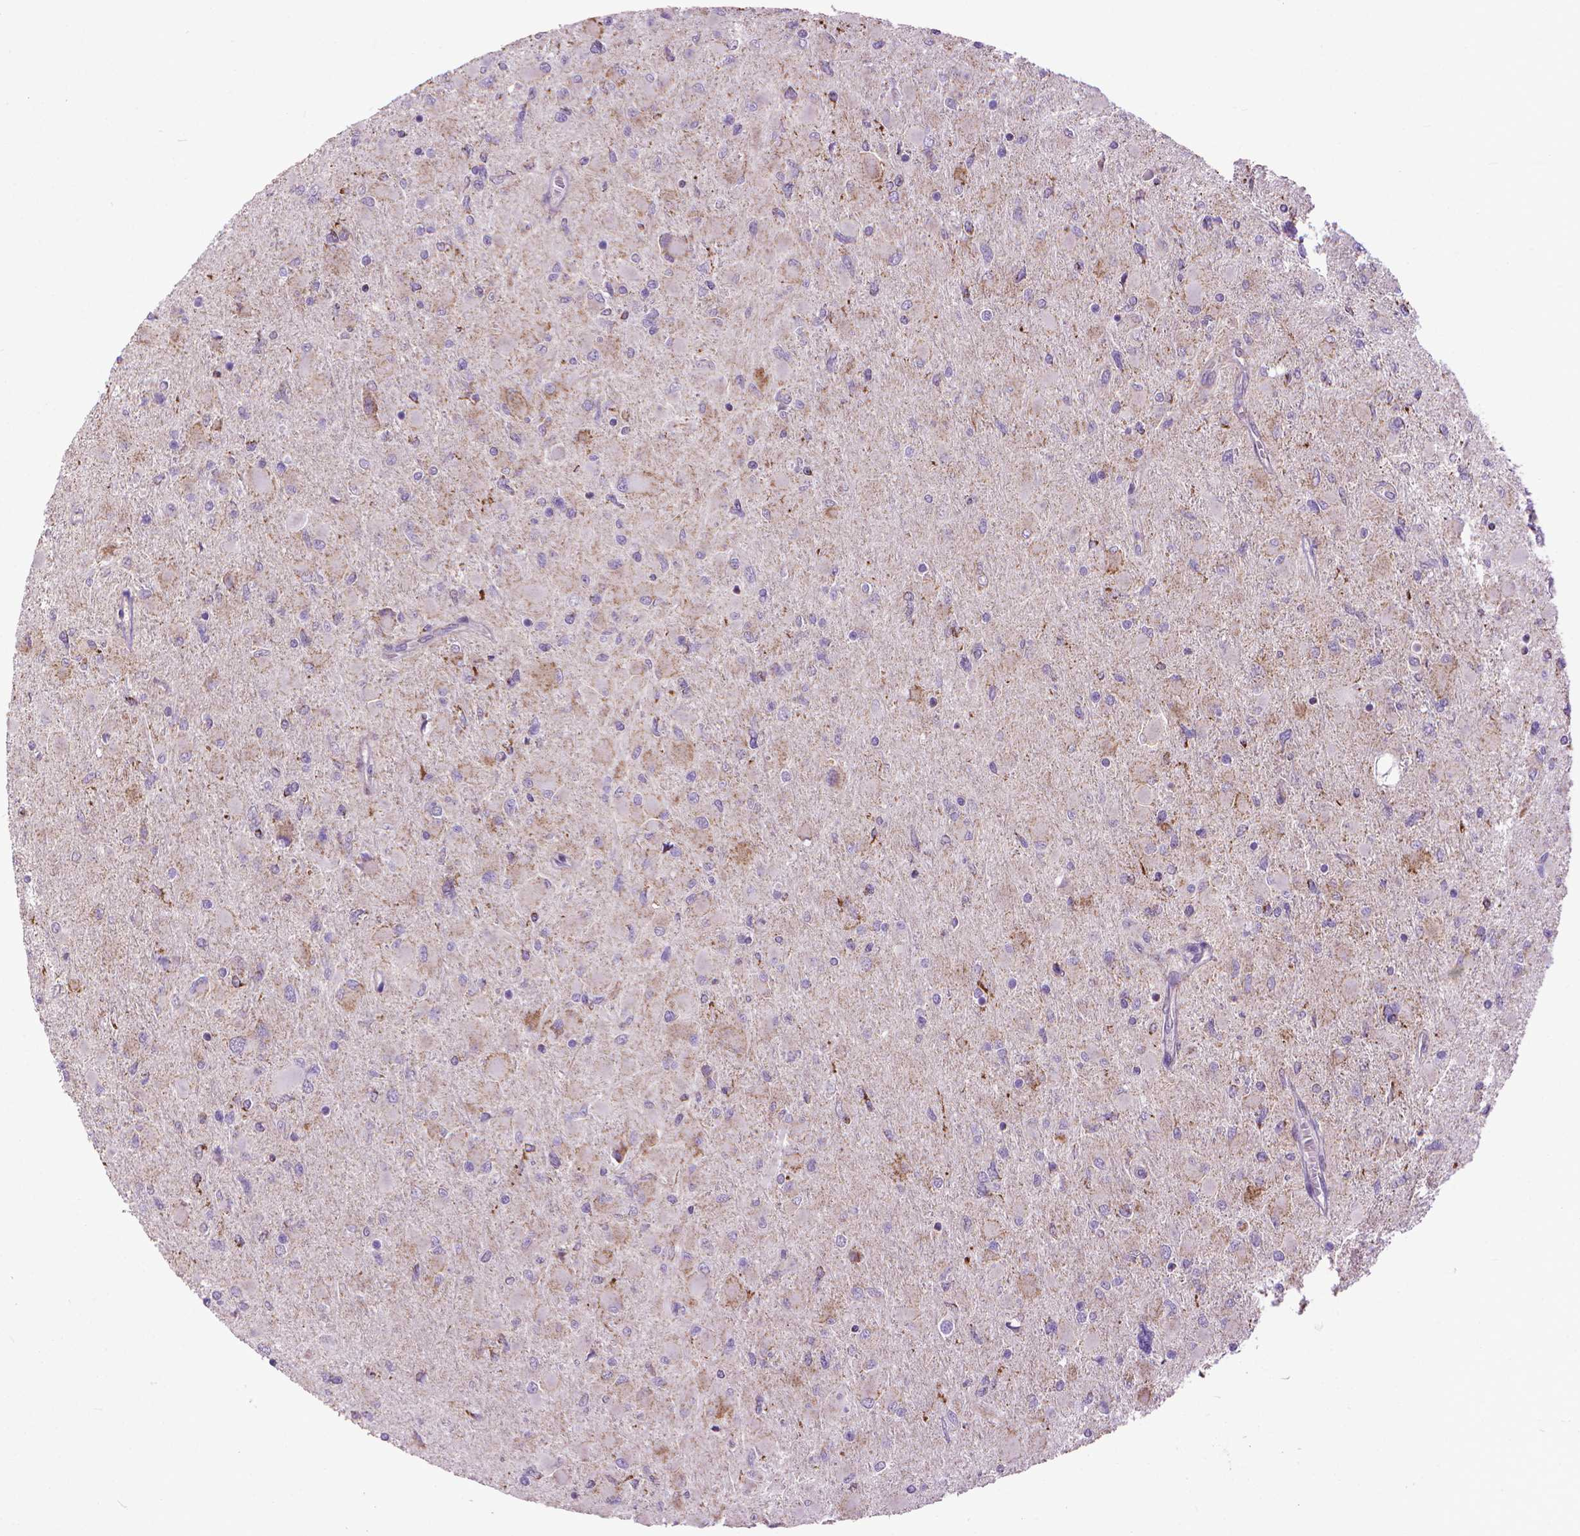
{"staining": {"intensity": "negative", "quantity": "none", "location": "none"}, "tissue": "glioma", "cell_type": "Tumor cells", "image_type": "cancer", "snomed": [{"axis": "morphology", "description": "Glioma, malignant, High grade"}, {"axis": "topography", "description": "Cerebral cortex"}], "caption": "This is a image of IHC staining of glioma, which shows no staining in tumor cells.", "gene": "VDAC1", "patient": {"sex": "female", "age": 36}}